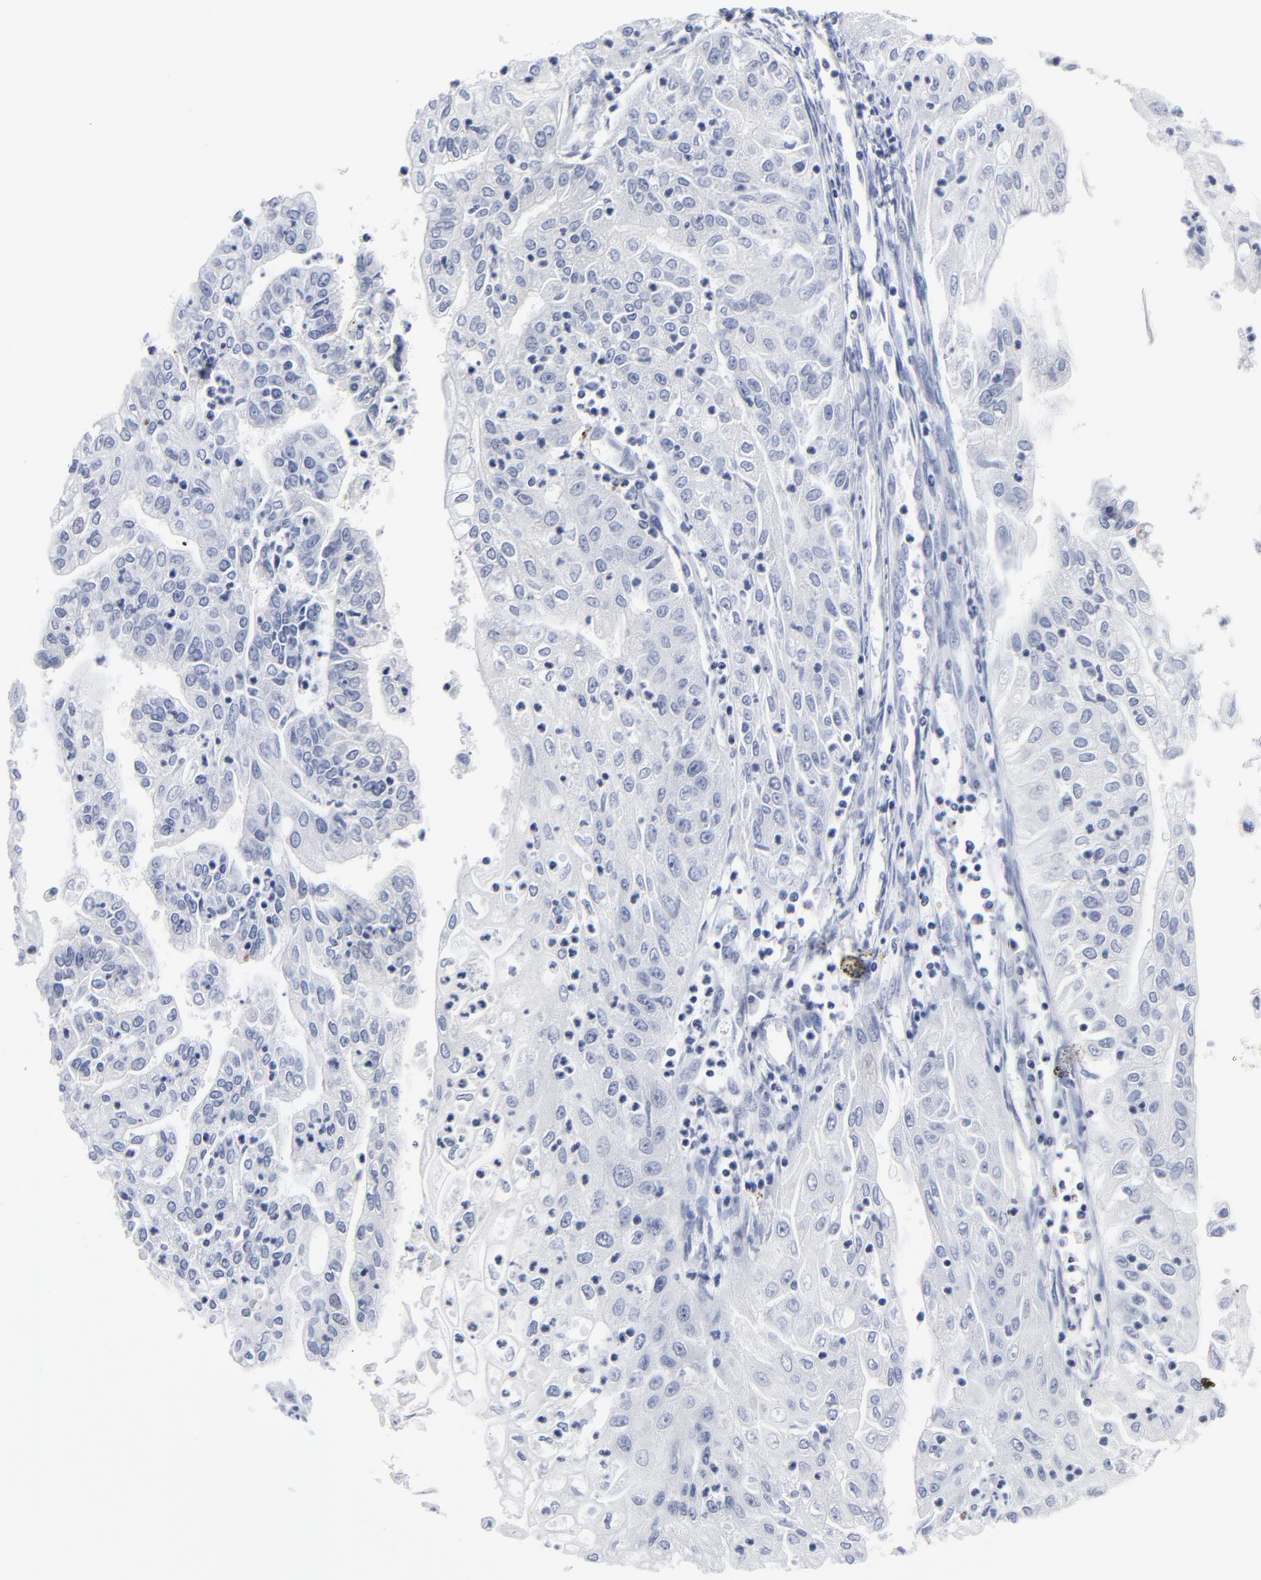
{"staining": {"intensity": "negative", "quantity": "none", "location": "none"}, "tissue": "endometrial cancer", "cell_type": "Tumor cells", "image_type": "cancer", "snomed": [{"axis": "morphology", "description": "Adenocarcinoma, NOS"}, {"axis": "topography", "description": "Endometrium"}], "caption": "The micrograph exhibits no significant expression in tumor cells of endometrial cancer (adenocarcinoma). (DAB (3,3'-diaminobenzidine) immunohistochemistry with hematoxylin counter stain).", "gene": "TXNRD2", "patient": {"sex": "female", "age": 75}}